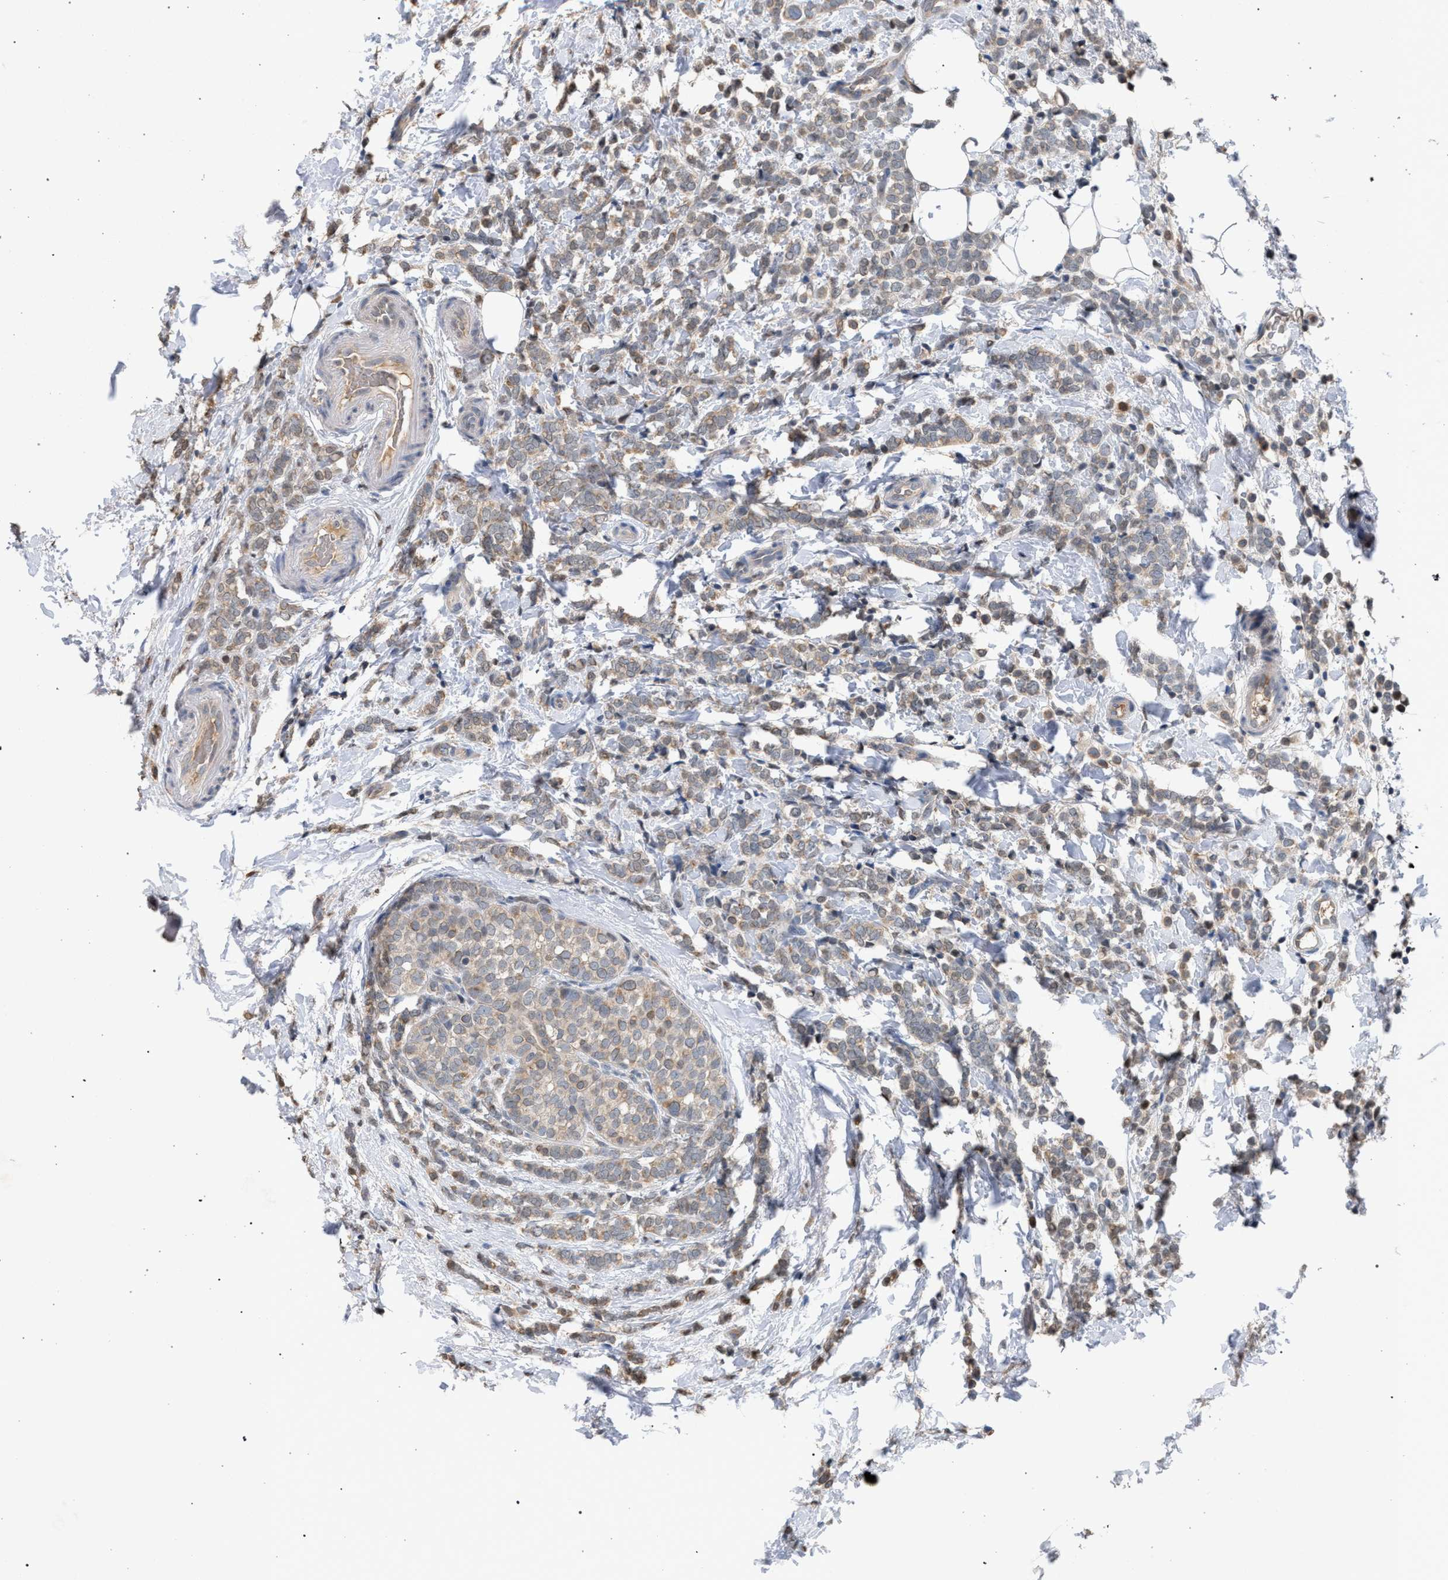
{"staining": {"intensity": "weak", "quantity": ">75%", "location": "cytoplasmic/membranous"}, "tissue": "breast cancer", "cell_type": "Tumor cells", "image_type": "cancer", "snomed": [{"axis": "morphology", "description": "Lobular carcinoma"}, {"axis": "topography", "description": "Breast"}], "caption": "This histopathology image exhibits immunohistochemistry staining of lobular carcinoma (breast), with low weak cytoplasmic/membranous staining in approximately >75% of tumor cells.", "gene": "TECPR1", "patient": {"sex": "female", "age": 50}}